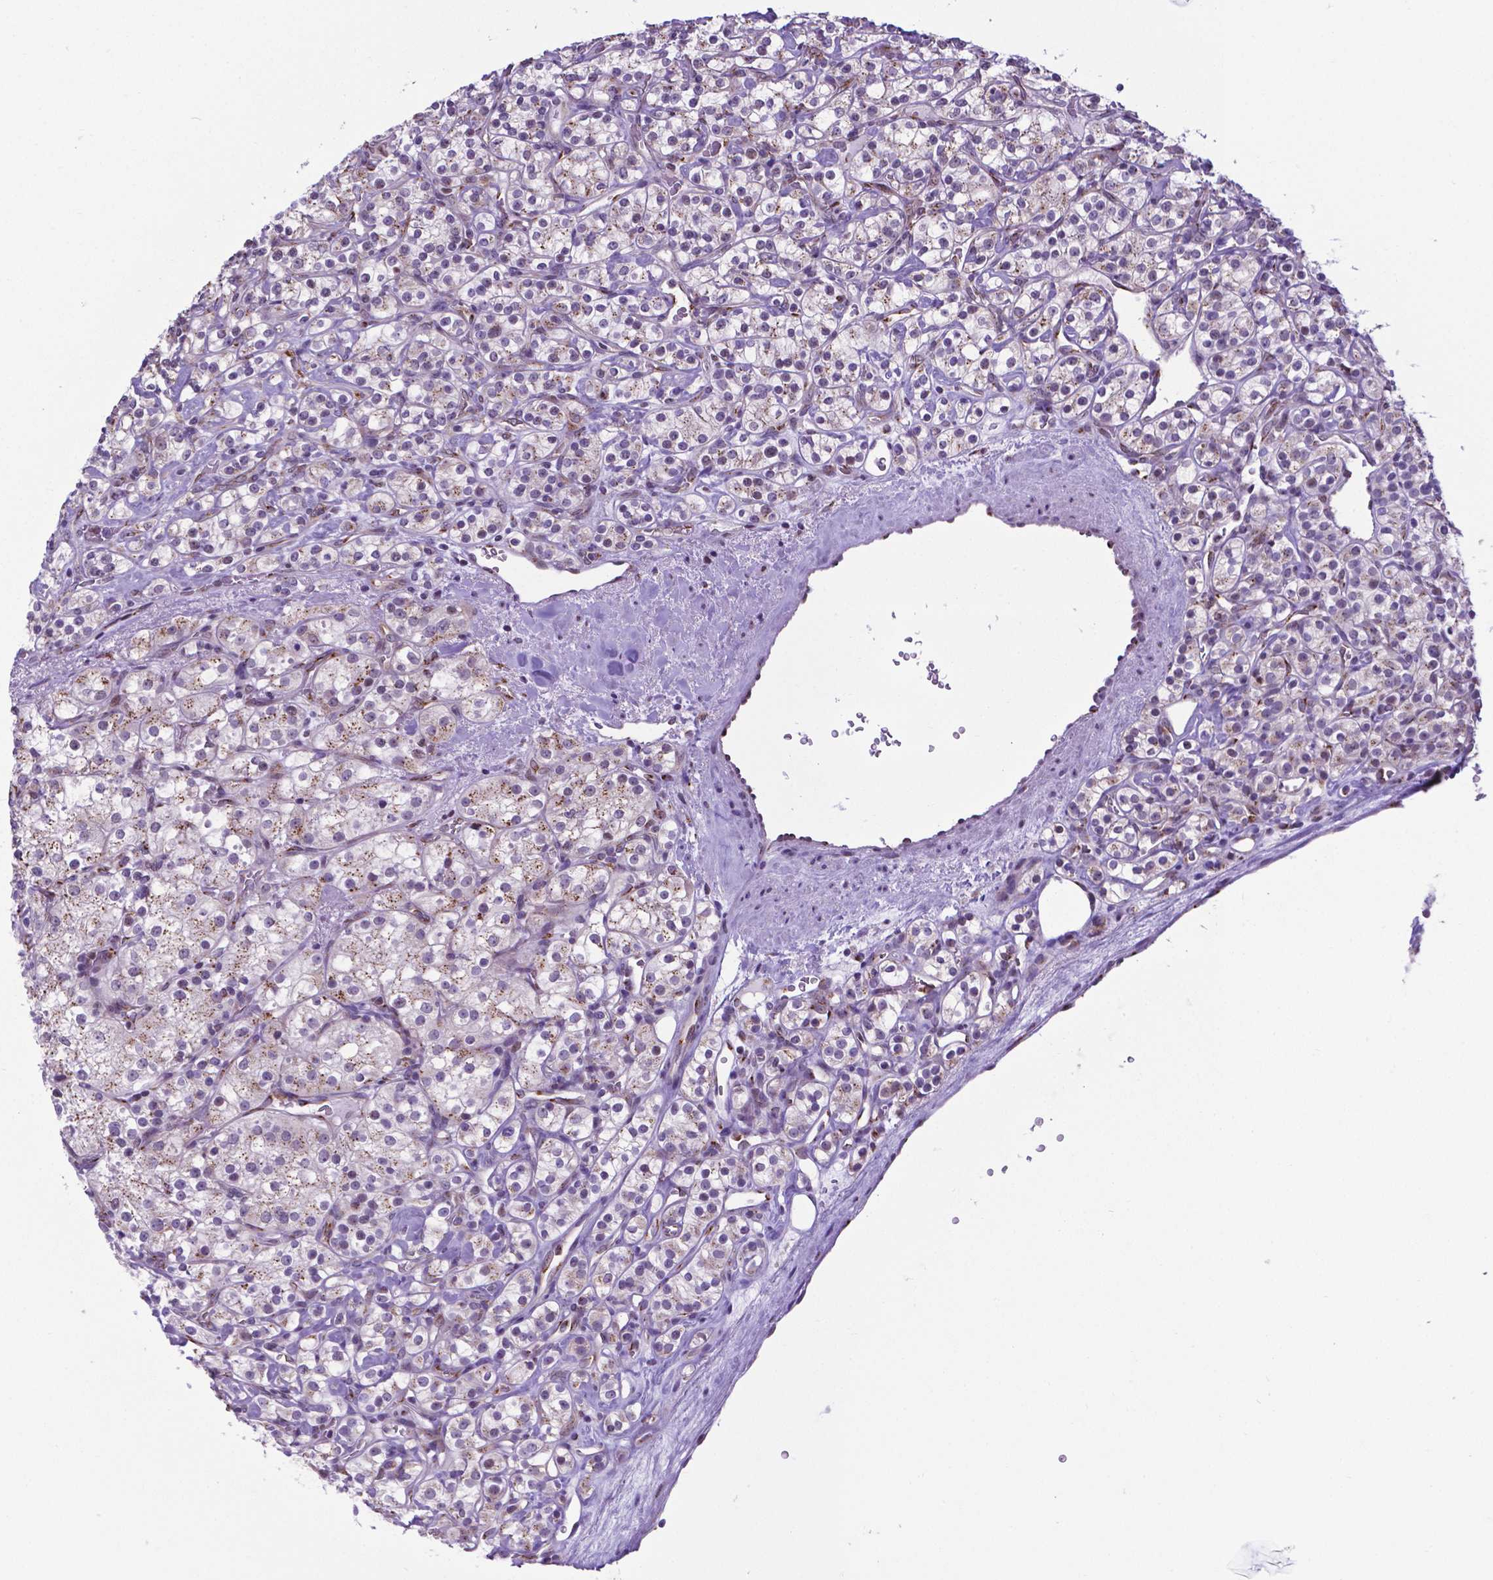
{"staining": {"intensity": "weak", "quantity": "25%-75%", "location": "cytoplasmic/membranous"}, "tissue": "renal cancer", "cell_type": "Tumor cells", "image_type": "cancer", "snomed": [{"axis": "morphology", "description": "Adenocarcinoma, NOS"}, {"axis": "topography", "description": "Kidney"}], "caption": "Protein staining by immunohistochemistry (IHC) demonstrates weak cytoplasmic/membranous positivity in about 25%-75% of tumor cells in renal adenocarcinoma. The protein is shown in brown color, while the nuclei are stained blue.", "gene": "MRPL10", "patient": {"sex": "male", "age": 77}}